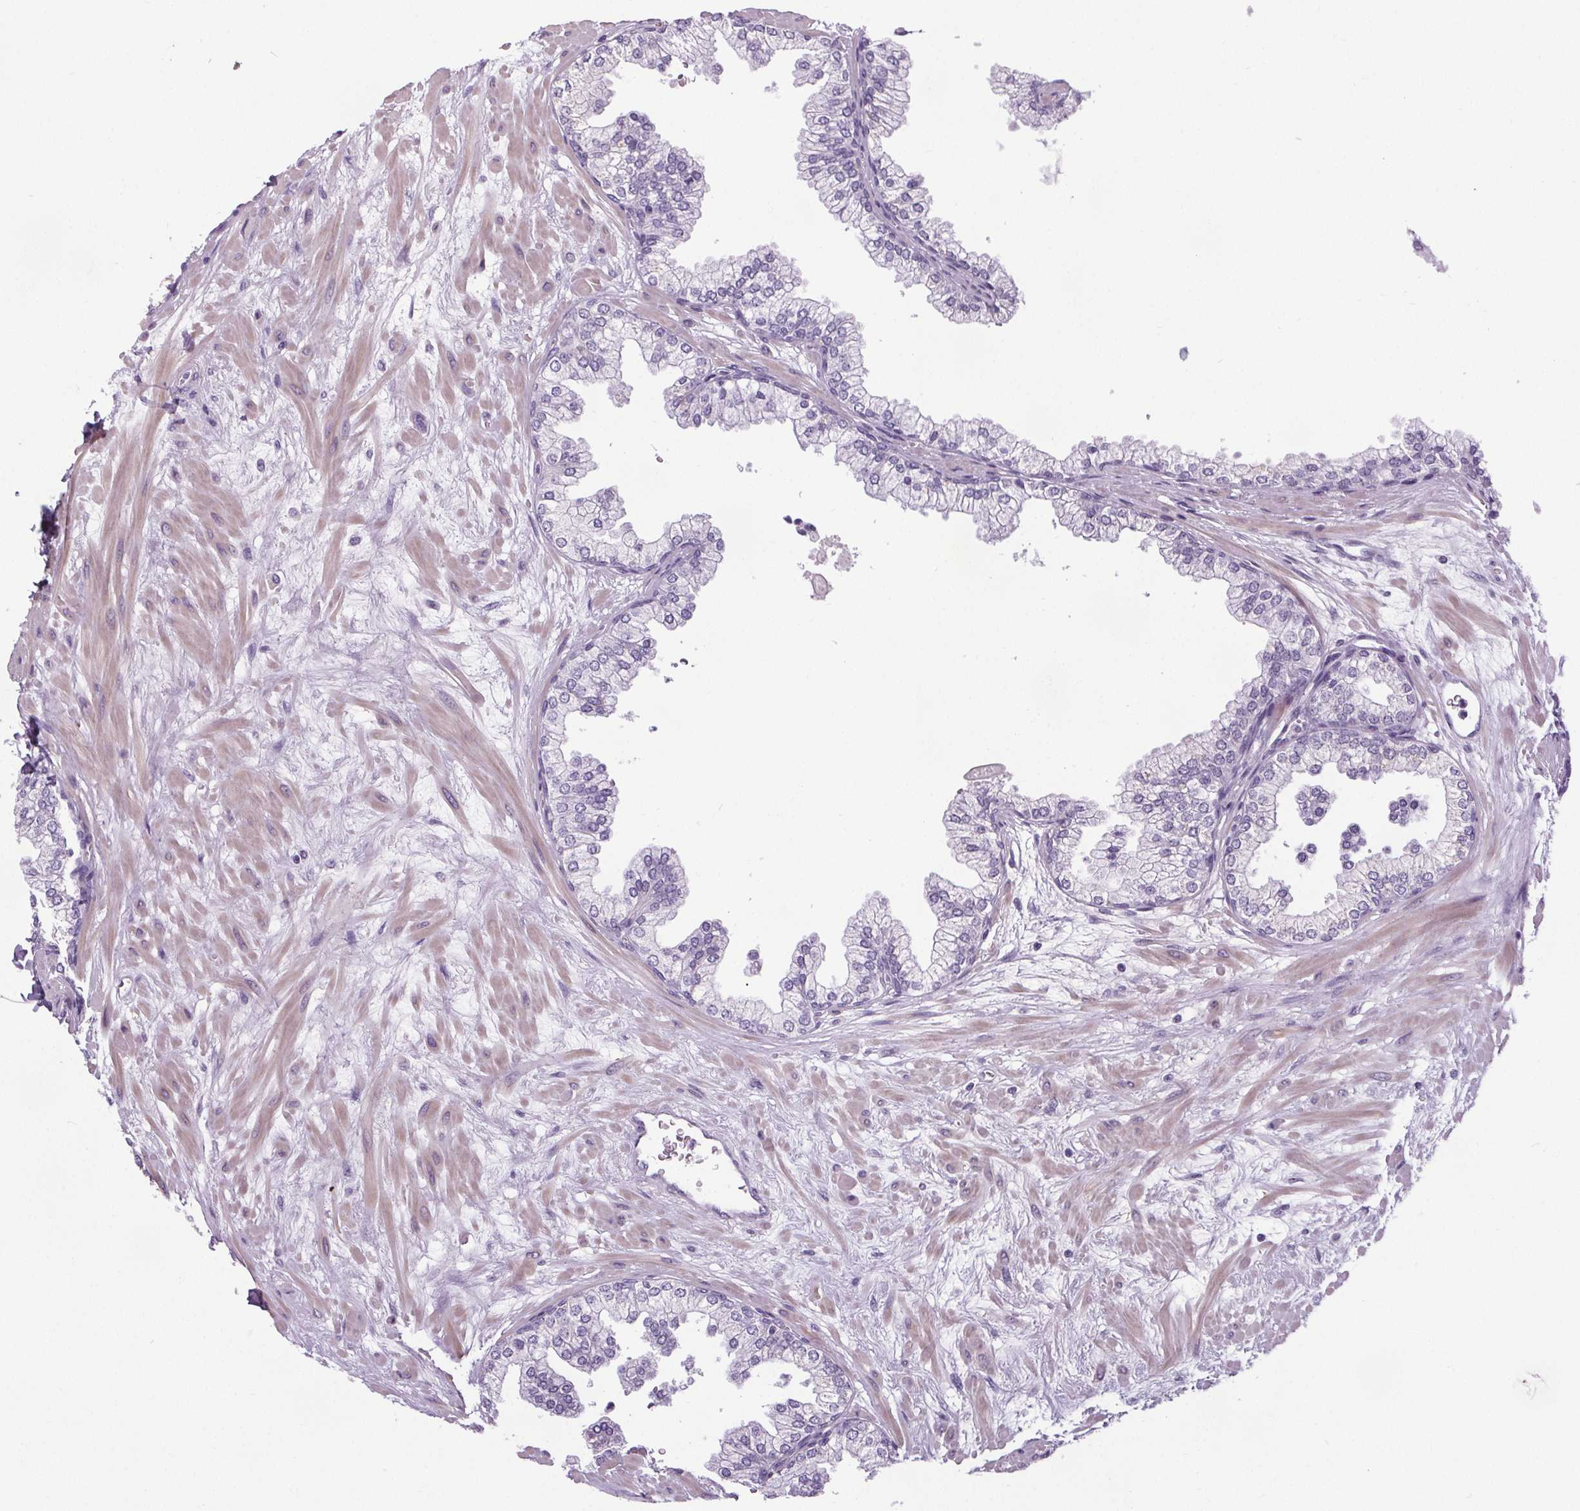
{"staining": {"intensity": "moderate", "quantity": "<25%", "location": "cytoplasmic/membranous"}, "tissue": "prostate", "cell_type": "Glandular cells", "image_type": "normal", "snomed": [{"axis": "morphology", "description": "Normal tissue, NOS"}, {"axis": "topography", "description": "Prostate"}, {"axis": "topography", "description": "Peripheral nerve tissue"}], "caption": "Protein staining of benign prostate shows moderate cytoplasmic/membranous staining in about <25% of glandular cells.", "gene": "ELAVL2", "patient": {"sex": "male", "age": 61}}